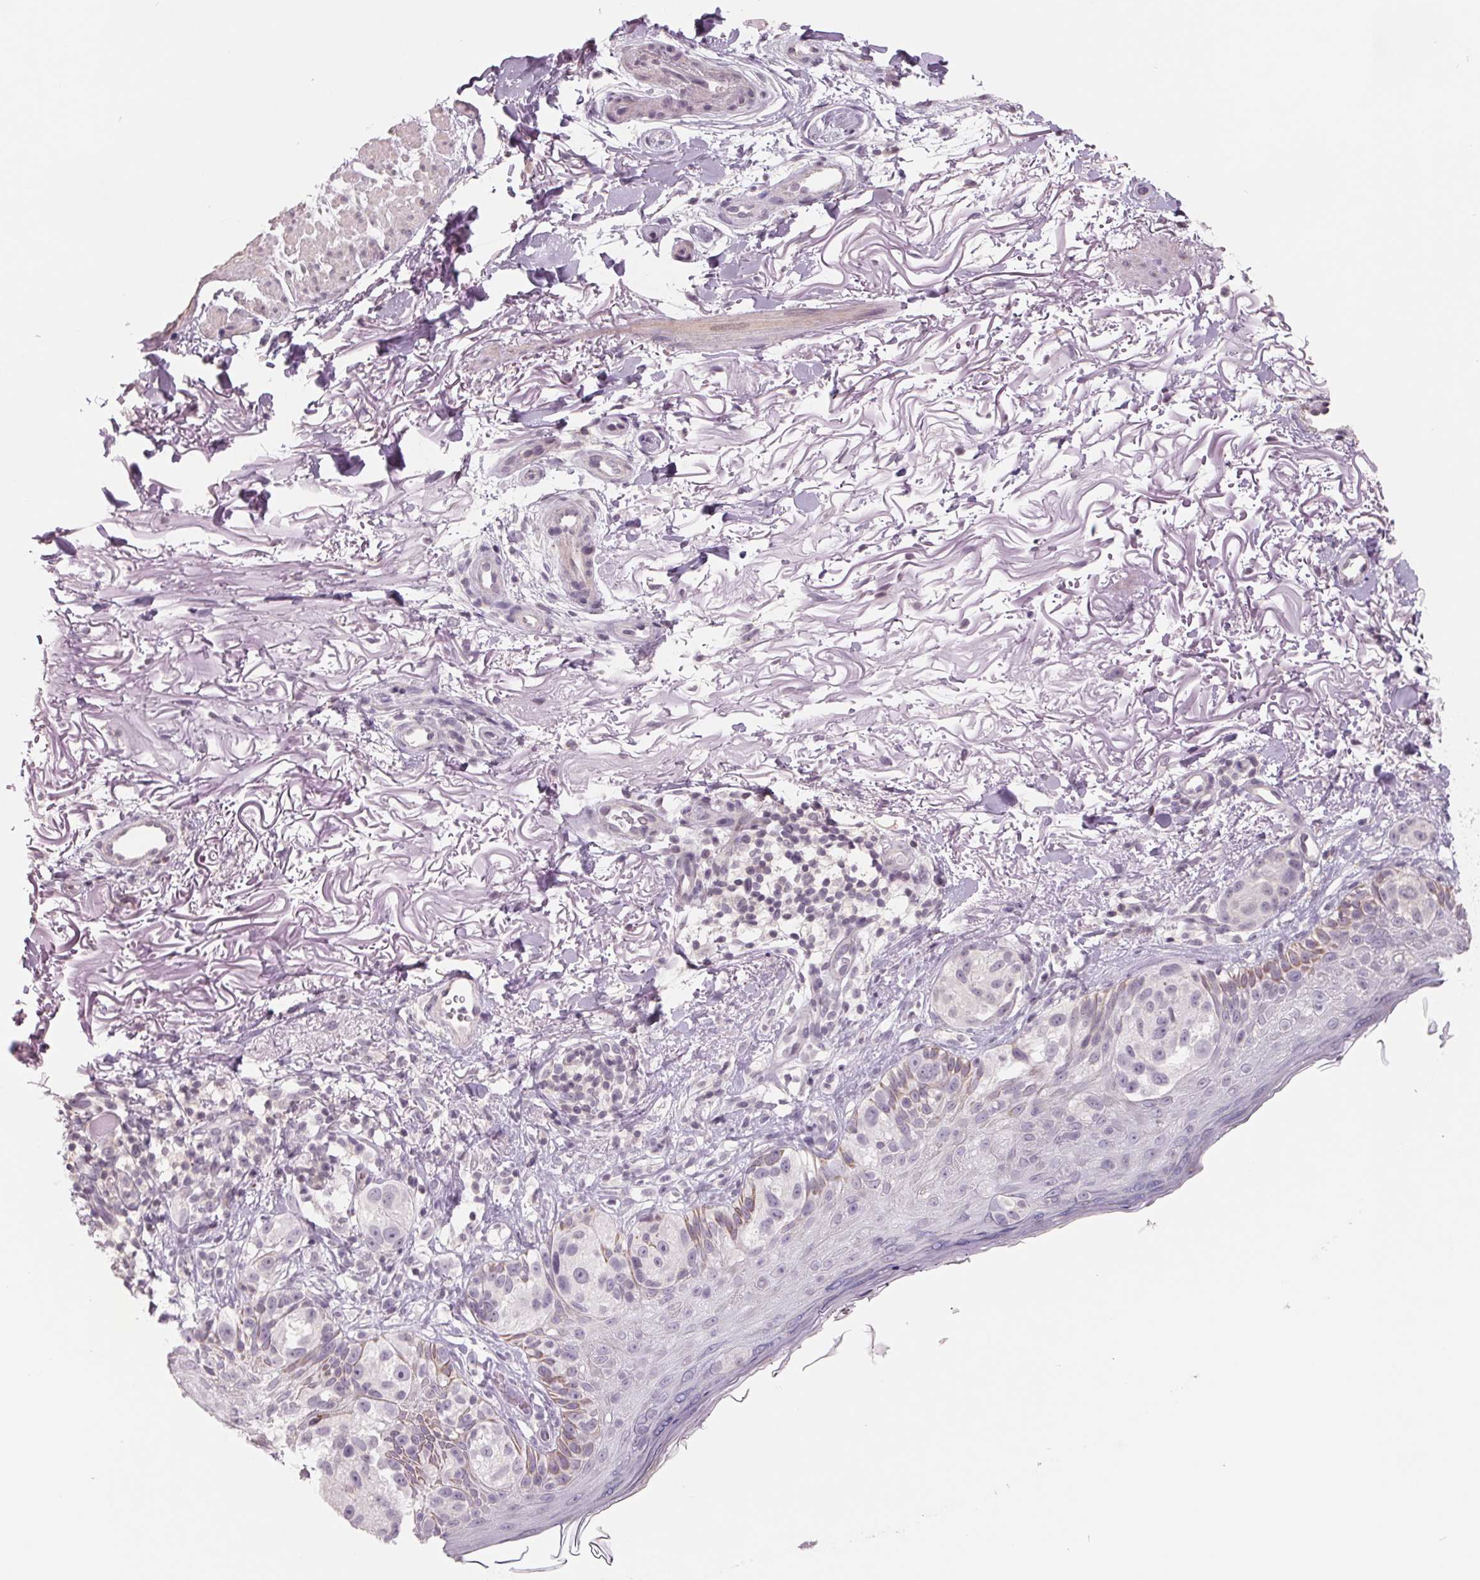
{"staining": {"intensity": "negative", "quantity": "none", "location": "none"}, "tissue": "melanoma", "cell_type": "Tumor cells", "image_type": "cancer", "snomed": [{"axis": "morphology", "description": "Malignant melanoma, NOS"}, {"axis": "topography", "description": "Skin"}], "caption": "DAB immunohistochemical staining of human melanoma displays no significant staining in tumor cells. Brightfield microscopy of immunohistochemistry stained with DAB (3,3'-diaminobenzidine) (brown) and hematoxylin (blue), captured at high magnification.", "gene": "FTCD", "patient": {"sex": "female", "age": 86}}